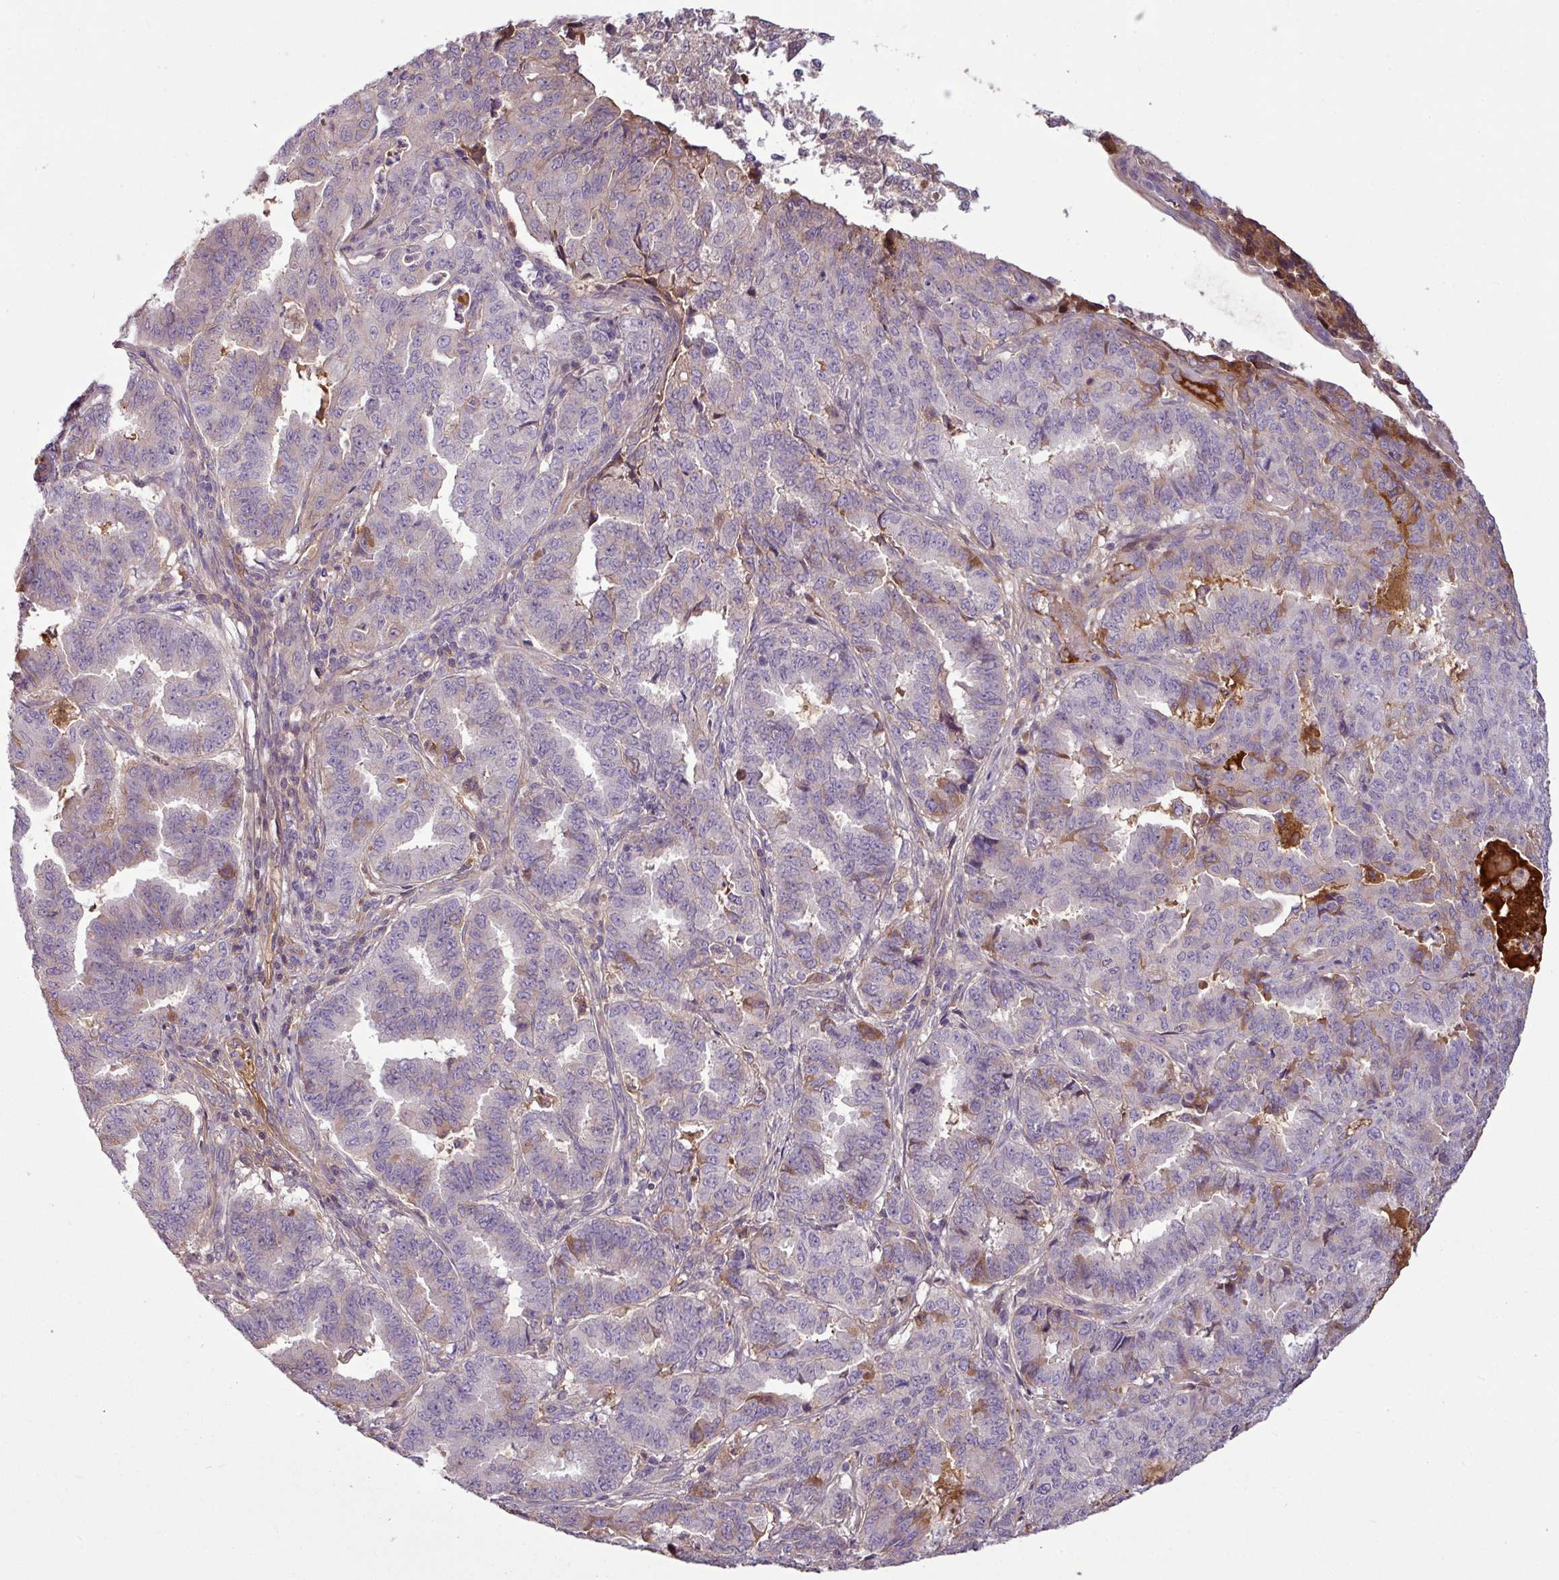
{"staining": {"intensity": "negative", "quantity": "none", "location": "none"}, "tissue": "endometrial cancer", "cell_type": "Tumor cells", "image_type": "cancer", "snomed": [{"axis": "morphology", "description": "Adenocarcinoma, NOS"}, {"axis": "topography", "description": "Endometrium"}], "caption": "Tumor cells are negative for brown protein staining in endometrial cancer. Nuclei are stained in blue.", "gene": "C4B", "patient": {"sex": "female", "age": 50}}